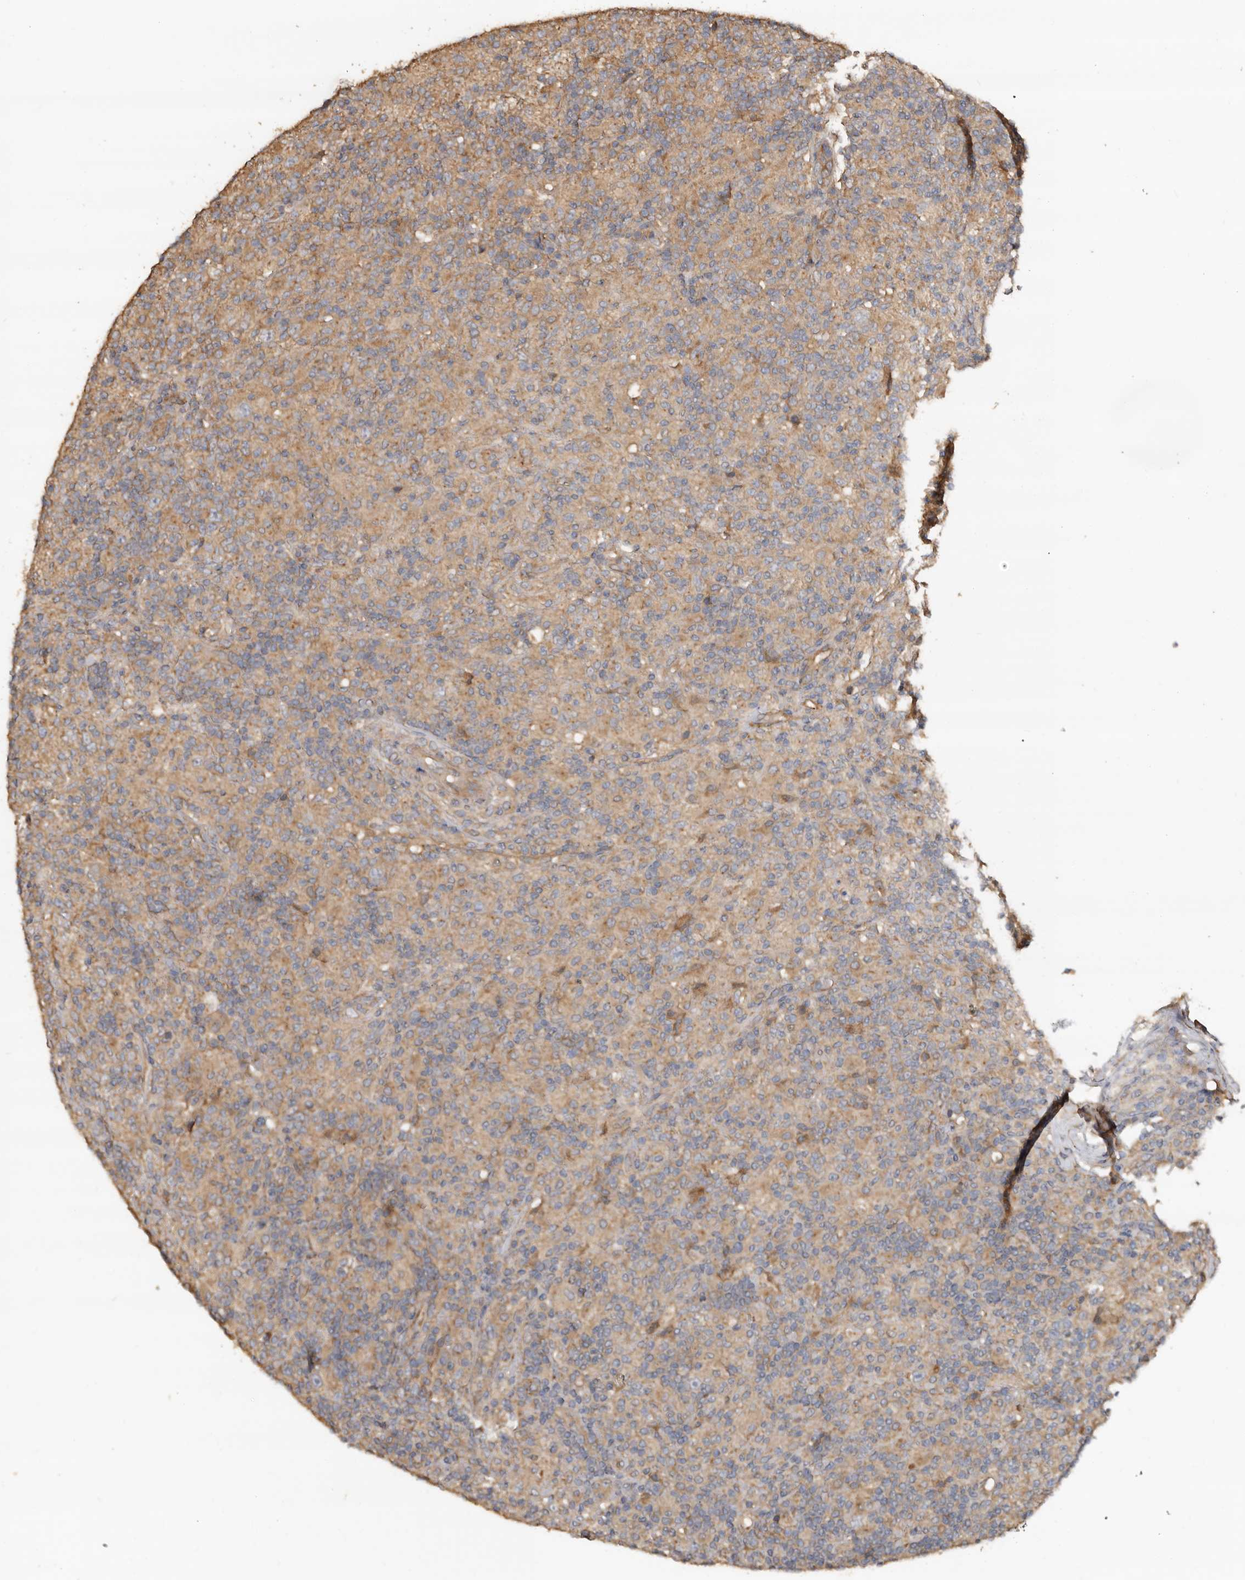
{"staining": {"intensity": "weak", "quantity": "<25%", "location": "cytoplasmic/membranous"}, "tissue": "lymphoma", "cell_type": "Tumor cells", "image_type": "cancer", "snomed": [{"axis": "morphology", "description": "Hodgkin's disease, NOS"}, {"axis": "topography", "description": "Lymph node"}], "caption": "DAB (3,3'-diaminobenzidine) immunohistochemical staining of lymphoma reveals no significant positivity in tumor cells.", "gene": "FLCN", "patient": {"sex": "male", "age": 70}}